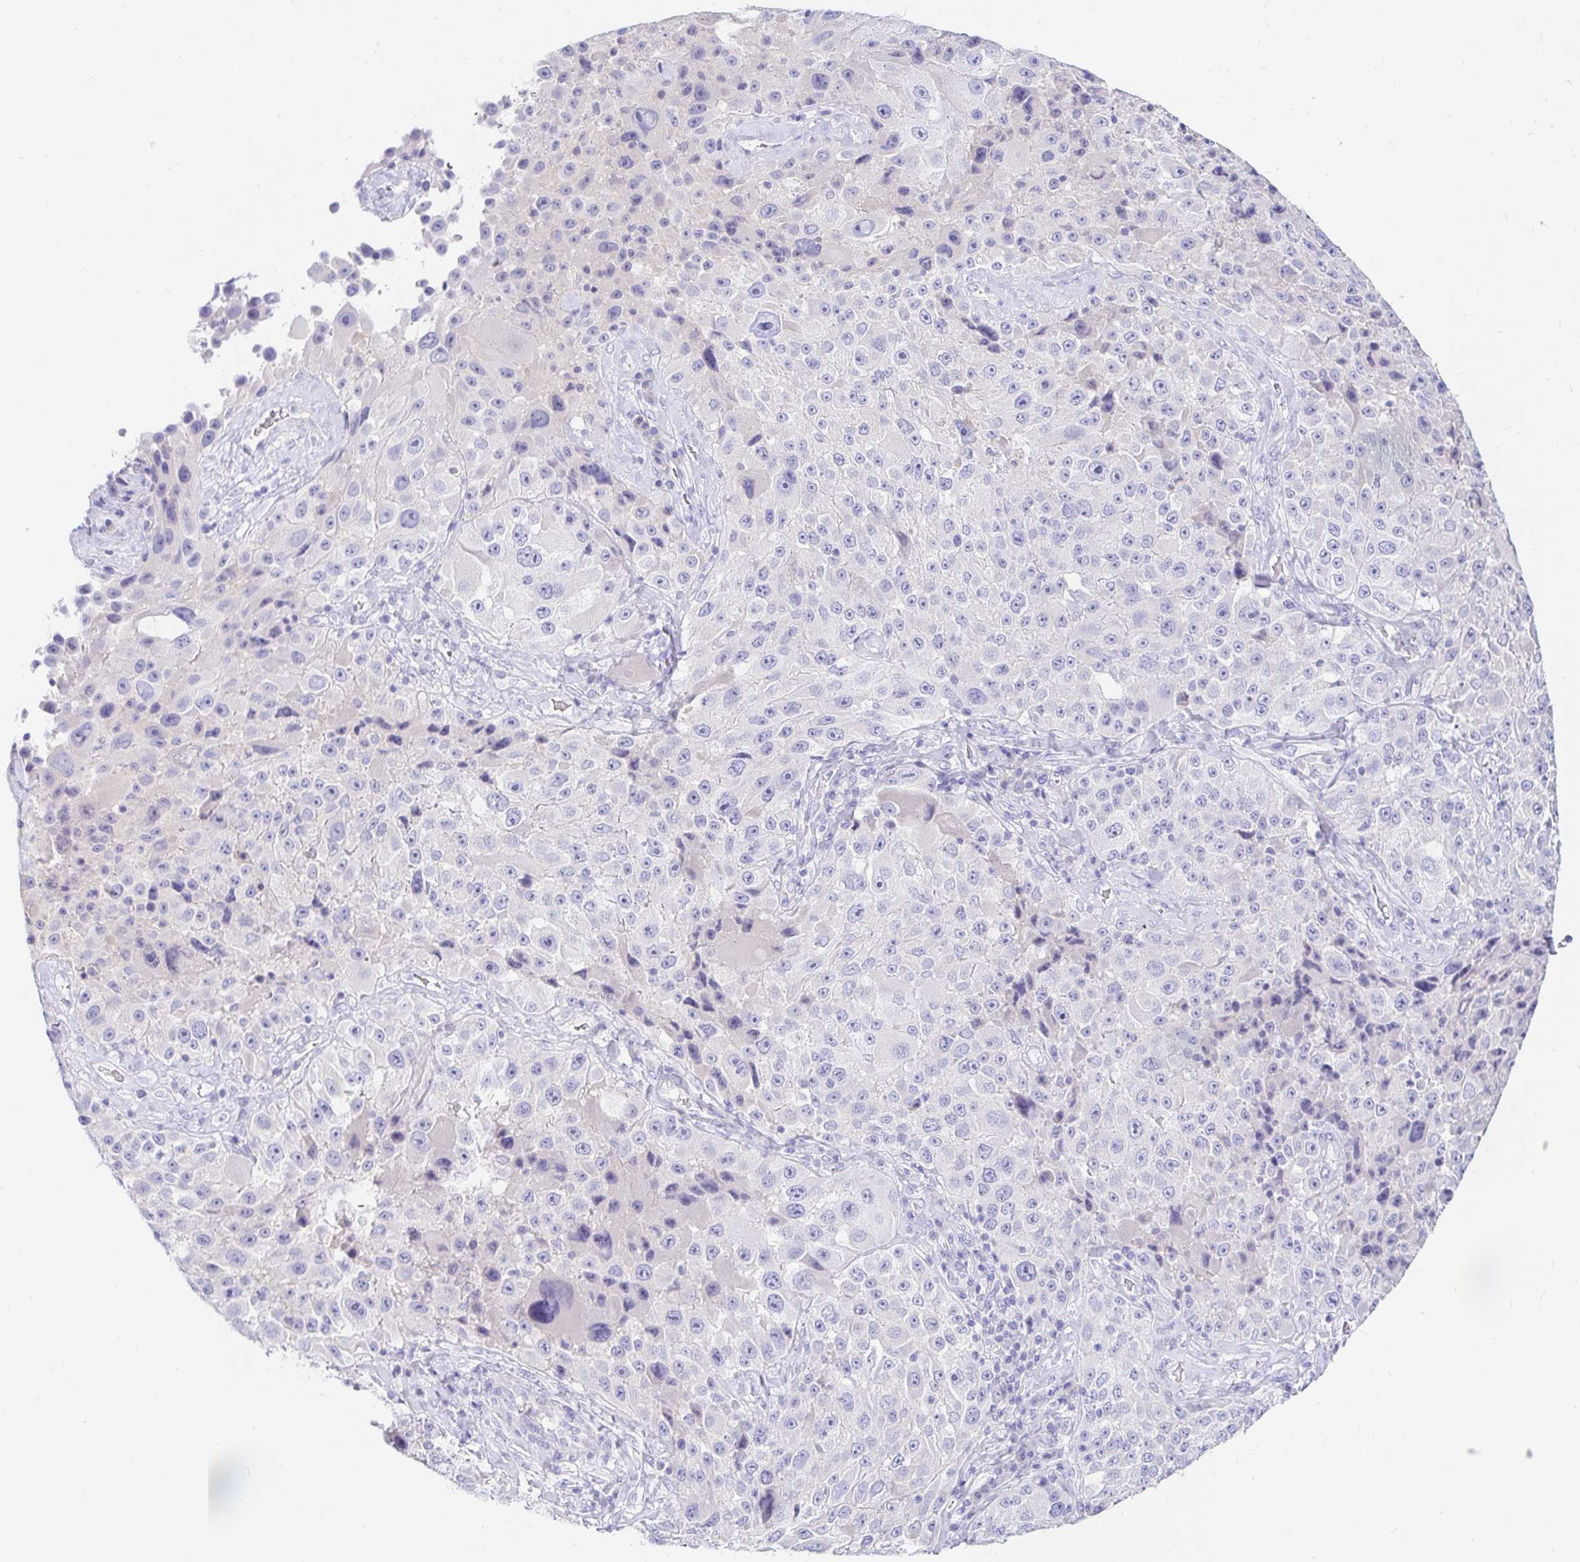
{"staining": {"intensity": "negative", "quantity": "none", "location": "none"}, "tissue": "melanoma", "cell_type": "Tumor cells", "image_type": "cancer", "snomed": [{"axis": "morphology", "description": "Malignant melanoma, Metastatic site"}, {"axis": "topography", "description": "Lymph node"}], "caption": "Tumor cells are negative for brown protein staining in melanoma.", "gene": "NR2E1", "patient": {"sex": "male", "age": 62}}